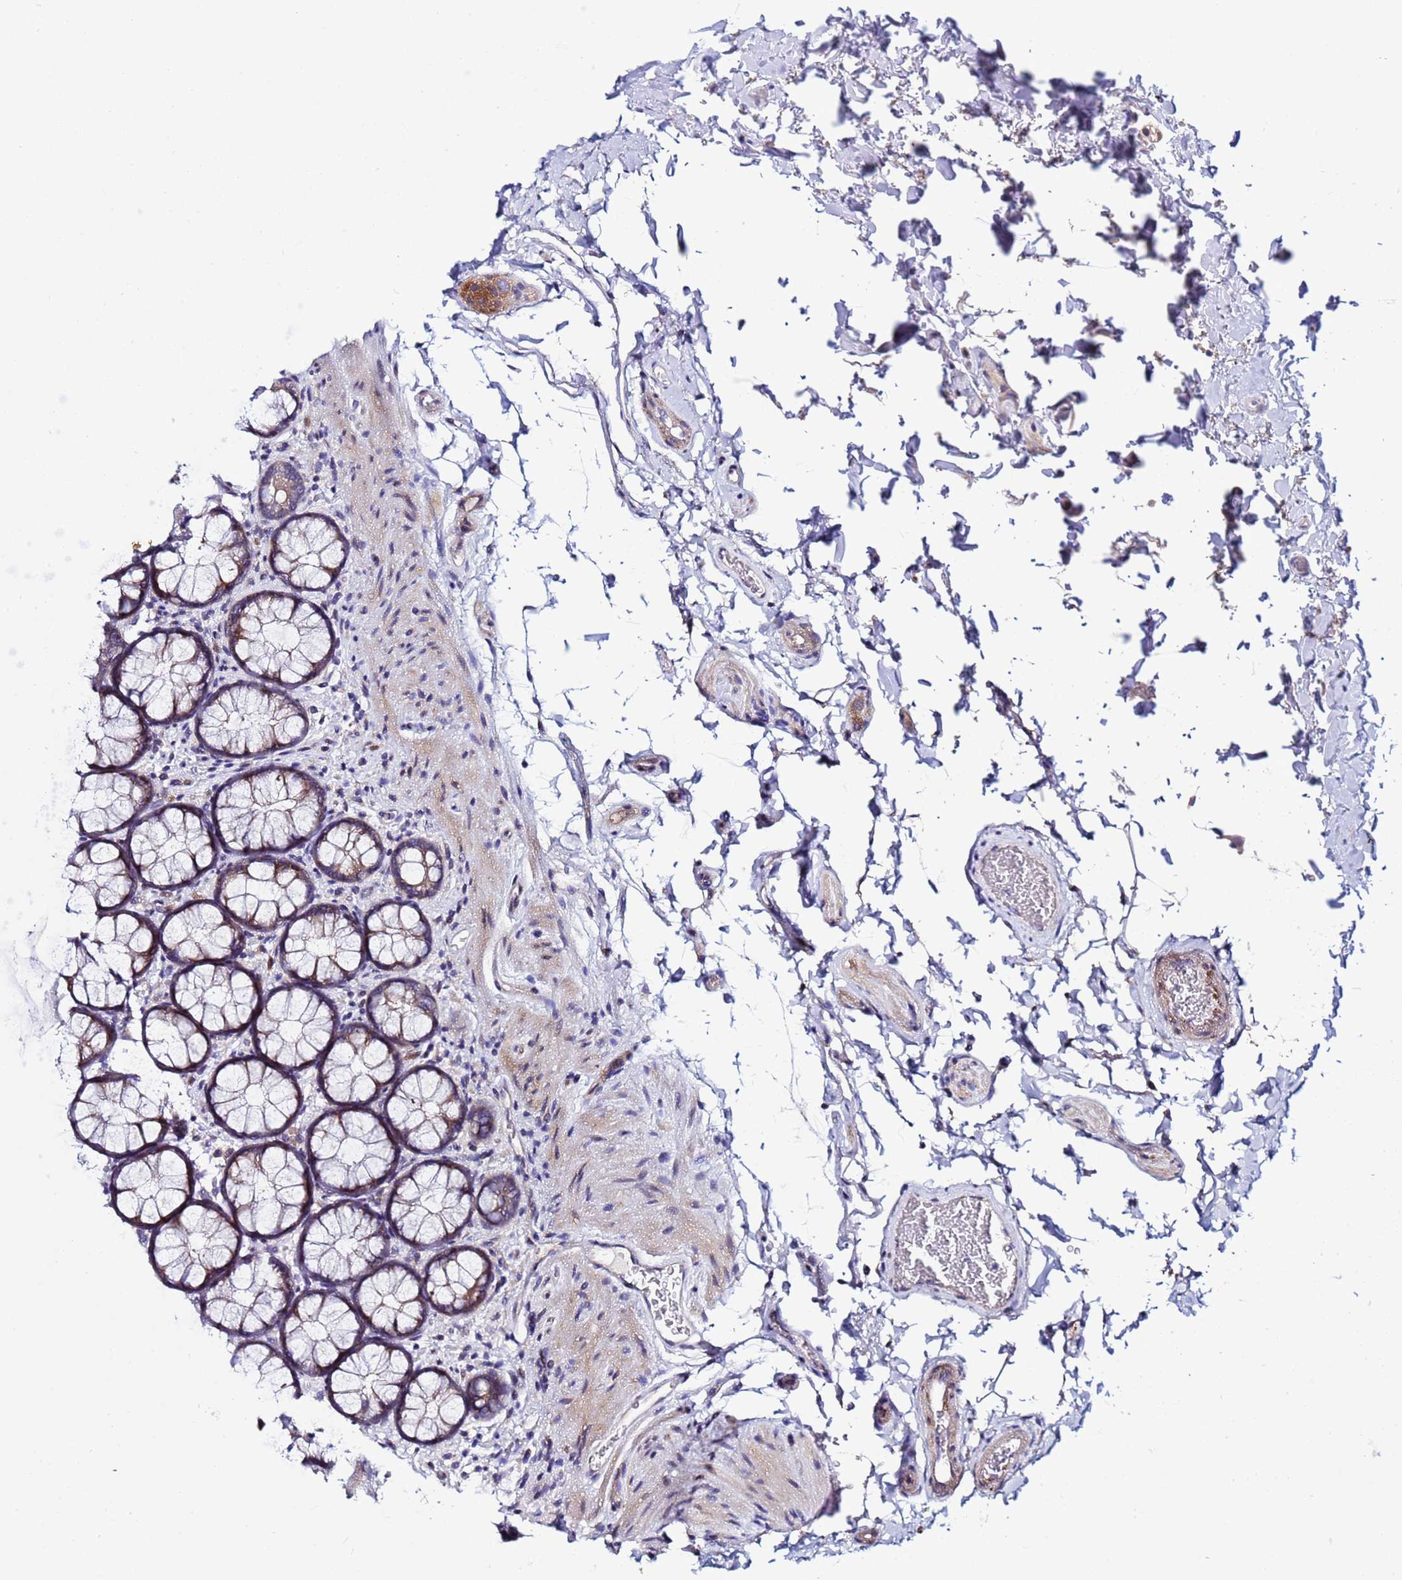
{"staining": {"intensity": "weak", "quantity": ">75%", "location": "cytoplasmic/membranous"}, "tissue": "colon", "cell_type": "Endothelial cells", "image_type": "normal", "snomed": [{"axis": "morphology", "description": "Normal tissue, NOS"}, {"axis": "topography", "description": "Colon"}], "caption": "Brown immunohistochemical staining in unremarkable human colon exhibits weak cytoplasmic/membranous positivity in about >75% of endothelial cells.", "gene": "IGSF11", "patient": {"sex": "female", "age": 82}}